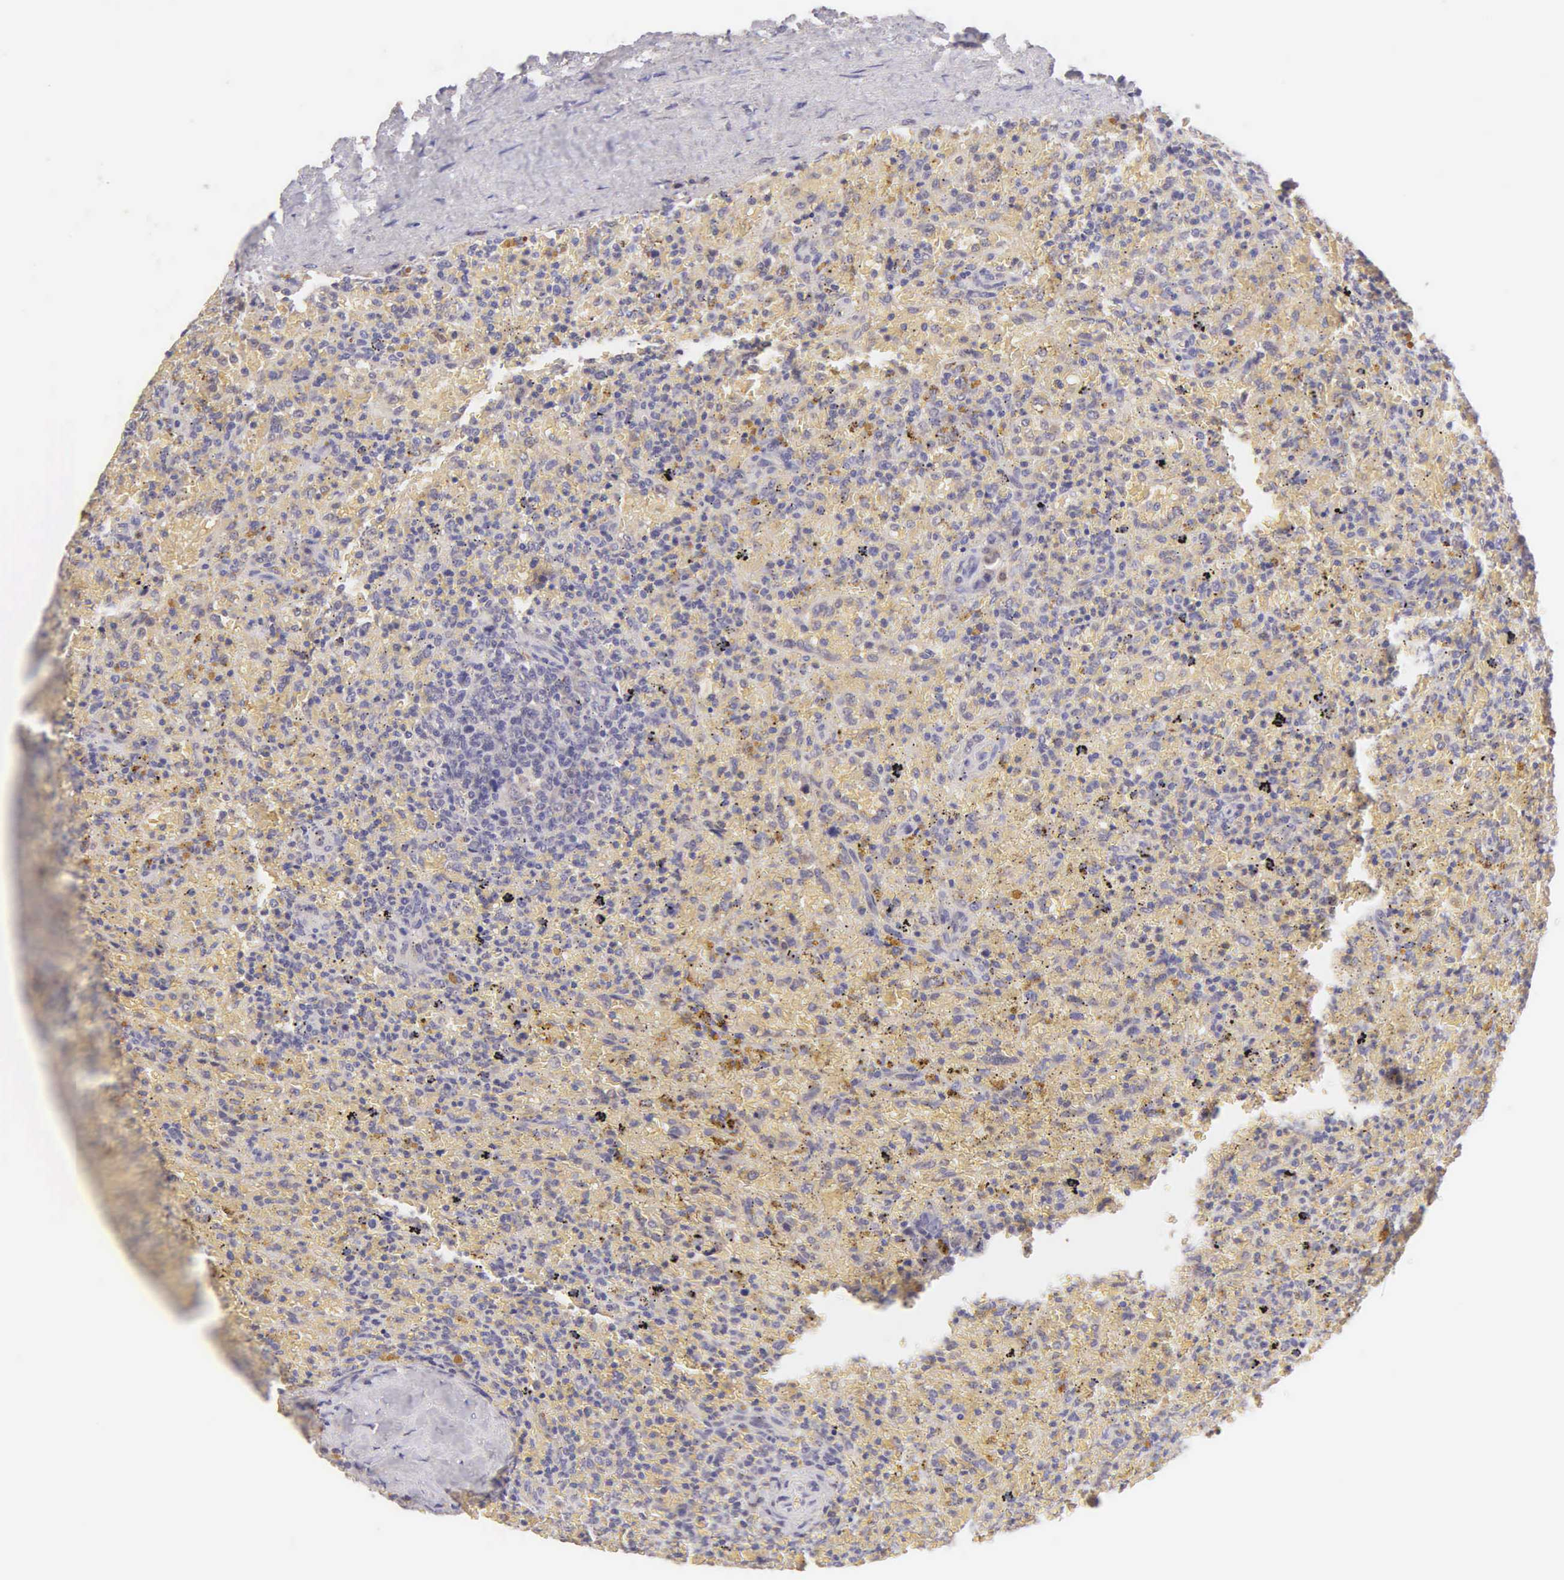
{"staining": {"intensity": "negative", "quantity": "none", "location": "none"}, "tissue": "lymphoma", "cell_type": "Tumor cells", "image_type": "cancer", "snomed": [{"axis": "morphology", "description": "Malignant lymphoma, non-Hodgkin's type, High grade"}, {"axis": "topography", "description": "Spleen"}, {"axis": "topography", "description": "Lymph node"}], "caption": "Micrograph shows no significant protein positivity in tumor cells of high-grade malignant lymphoma, non-Hodgkin's type.", "gene": "ESR1", "patient": {"sex": "female", "age": 70}}